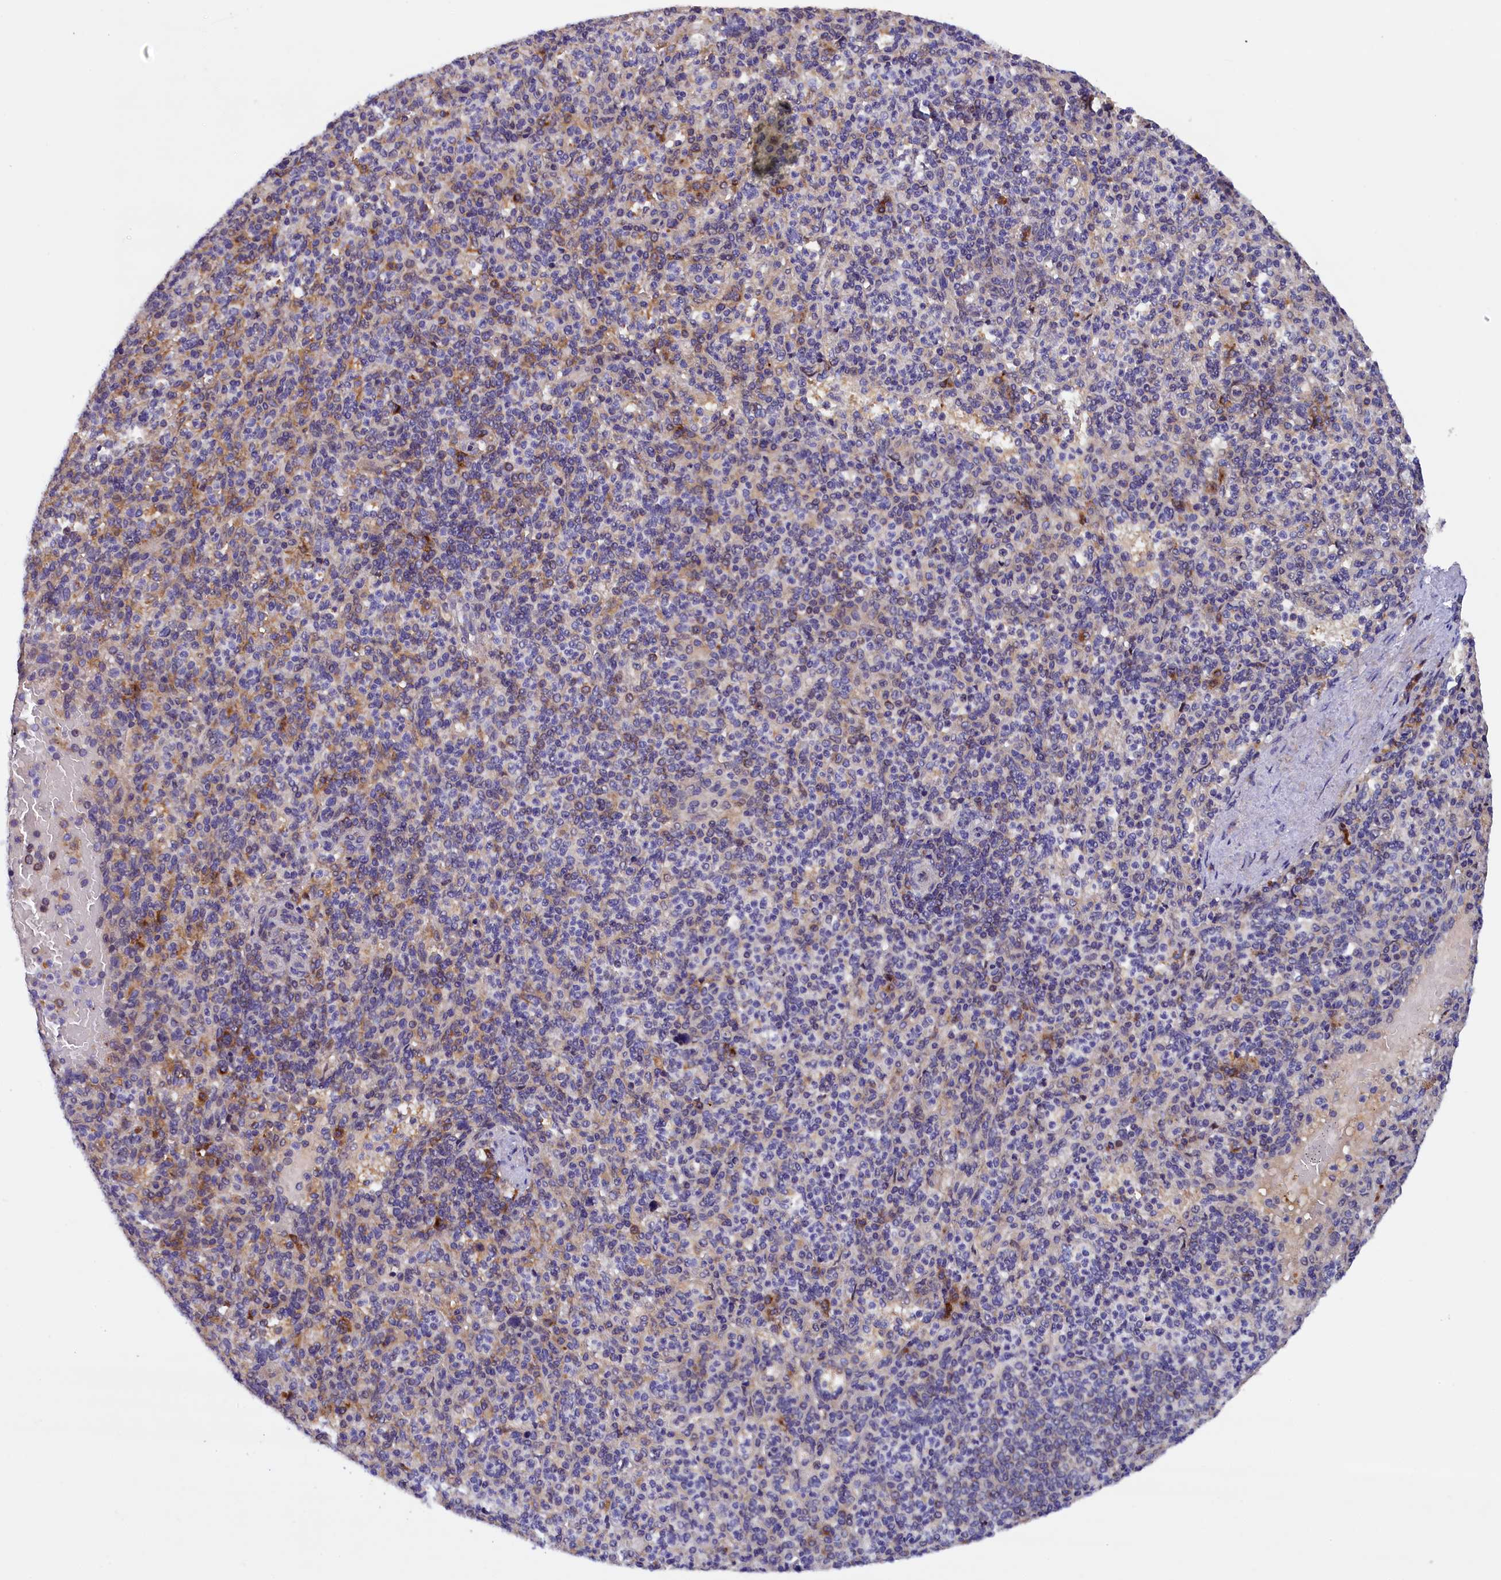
{"staining": {"intensity": "strong", "quantity": "<25%", "location": "cytoplasmic/membranous"}, "tissue": "spleen", "cell_type": "Cells in red pulp", "image_type": "normal", "snomed": [{"axis": "morphology", "description": "Normal tissue, NOS"}, {"axis": "topography", "description": "Spleen"}], "caption": "Immunohistochemistry of unremarkable spleen shows medium levels of strong cytoplasmic/membranous positivity in about <25% of cells in red pulp.", "gene": "NAIP", "patient": {"sex": "female", "age": 74}}